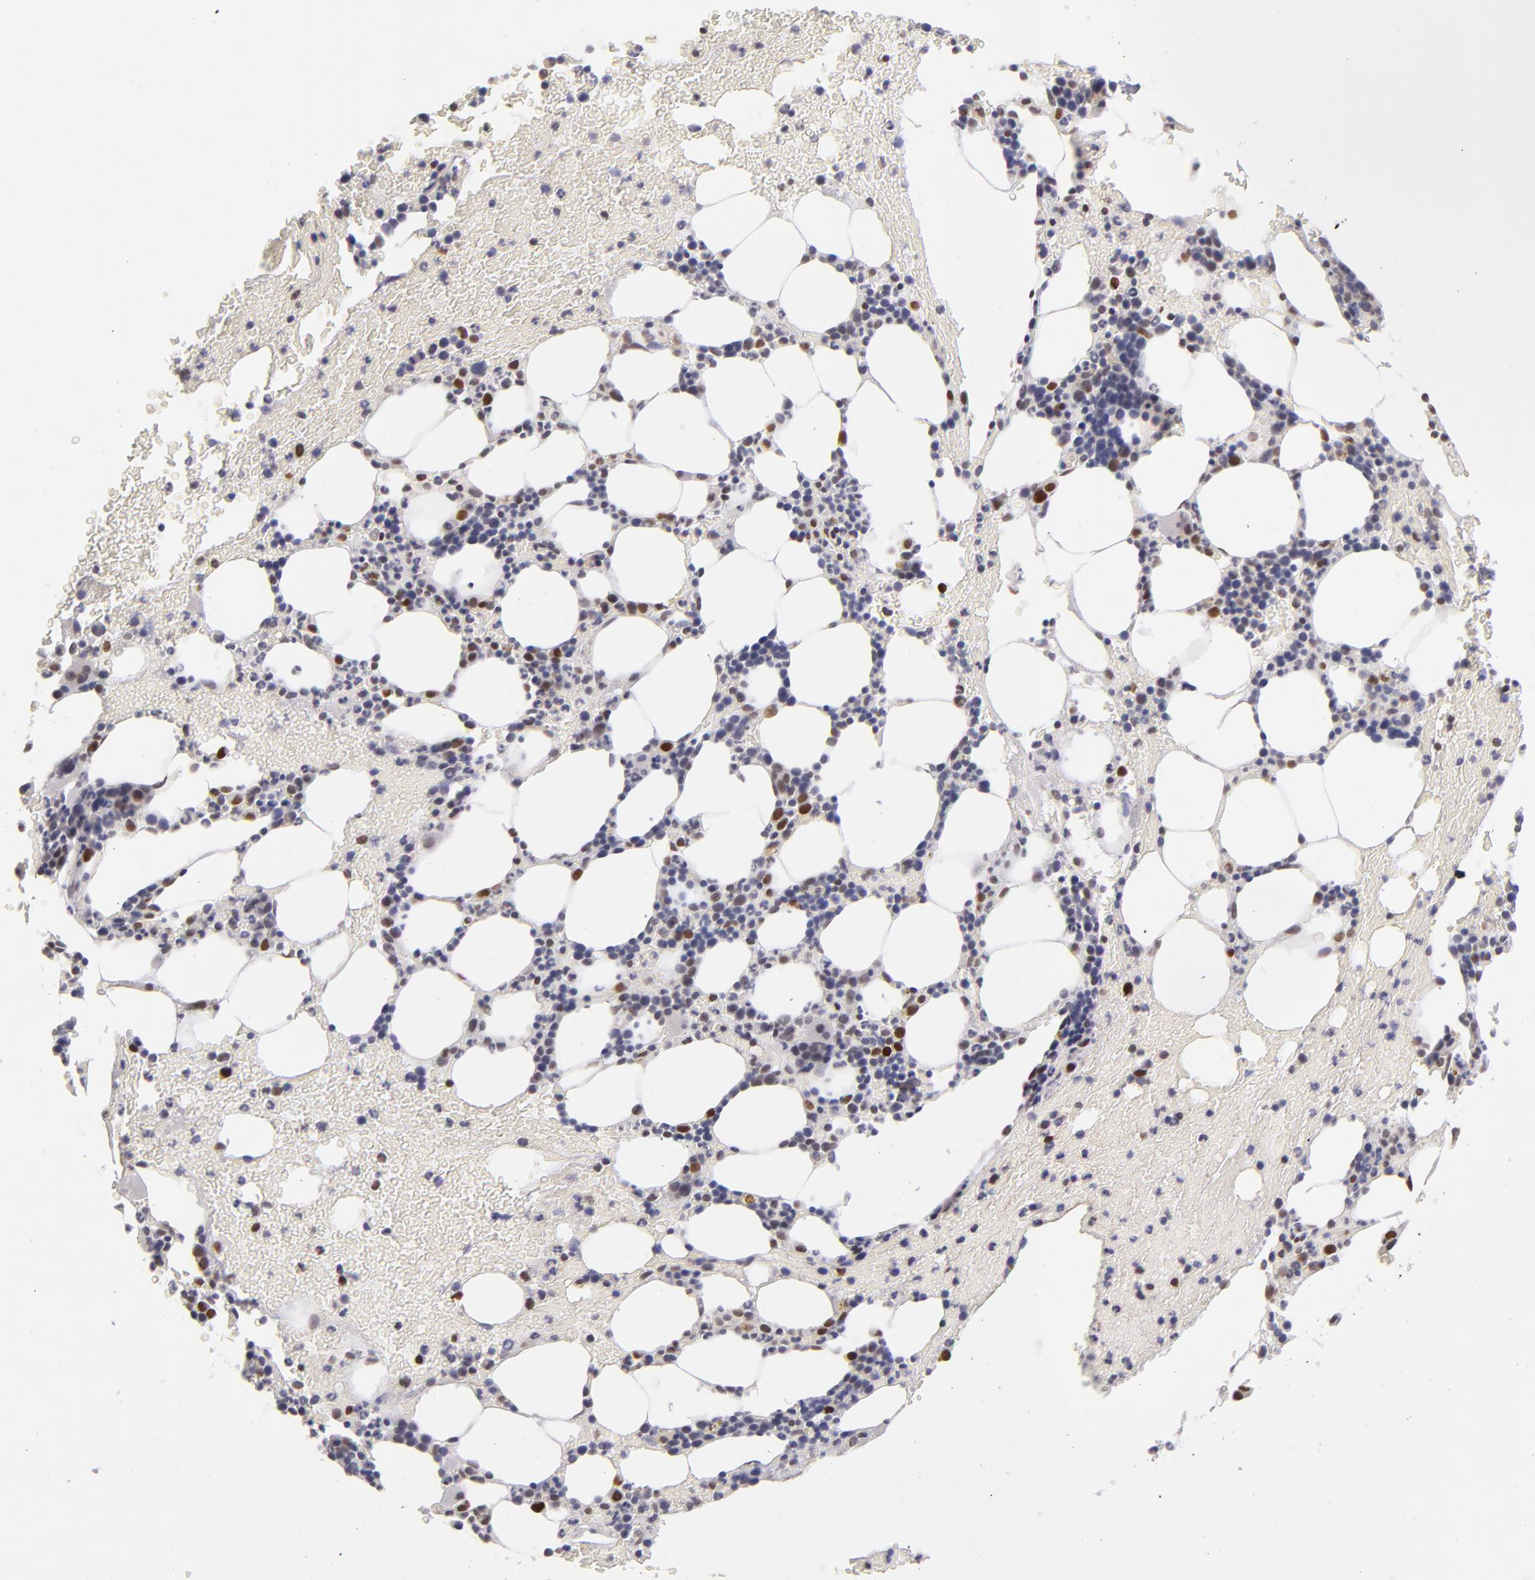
{"staining": {"intensity": "moderate", "quantity": "25%-75%", "location": "nuclear"}, "tissue": "bone marrow", "cell_type": "Hematopoietic cells", "image_type": "normal", "snomed": [{"axis": "morphology", "description": "Normal tissue, NOS"}, {"axis": "topography", "description": "Bone marrow"}], "caption": "Immunohistochemistry of unremarkable bone marrow exhibits medium levels of moderate nuclear positivity in approximately 25%-75% of hematopoietic cells.", "gene": "TFAP4", "patient": {"sex": "female", "age": 84}}